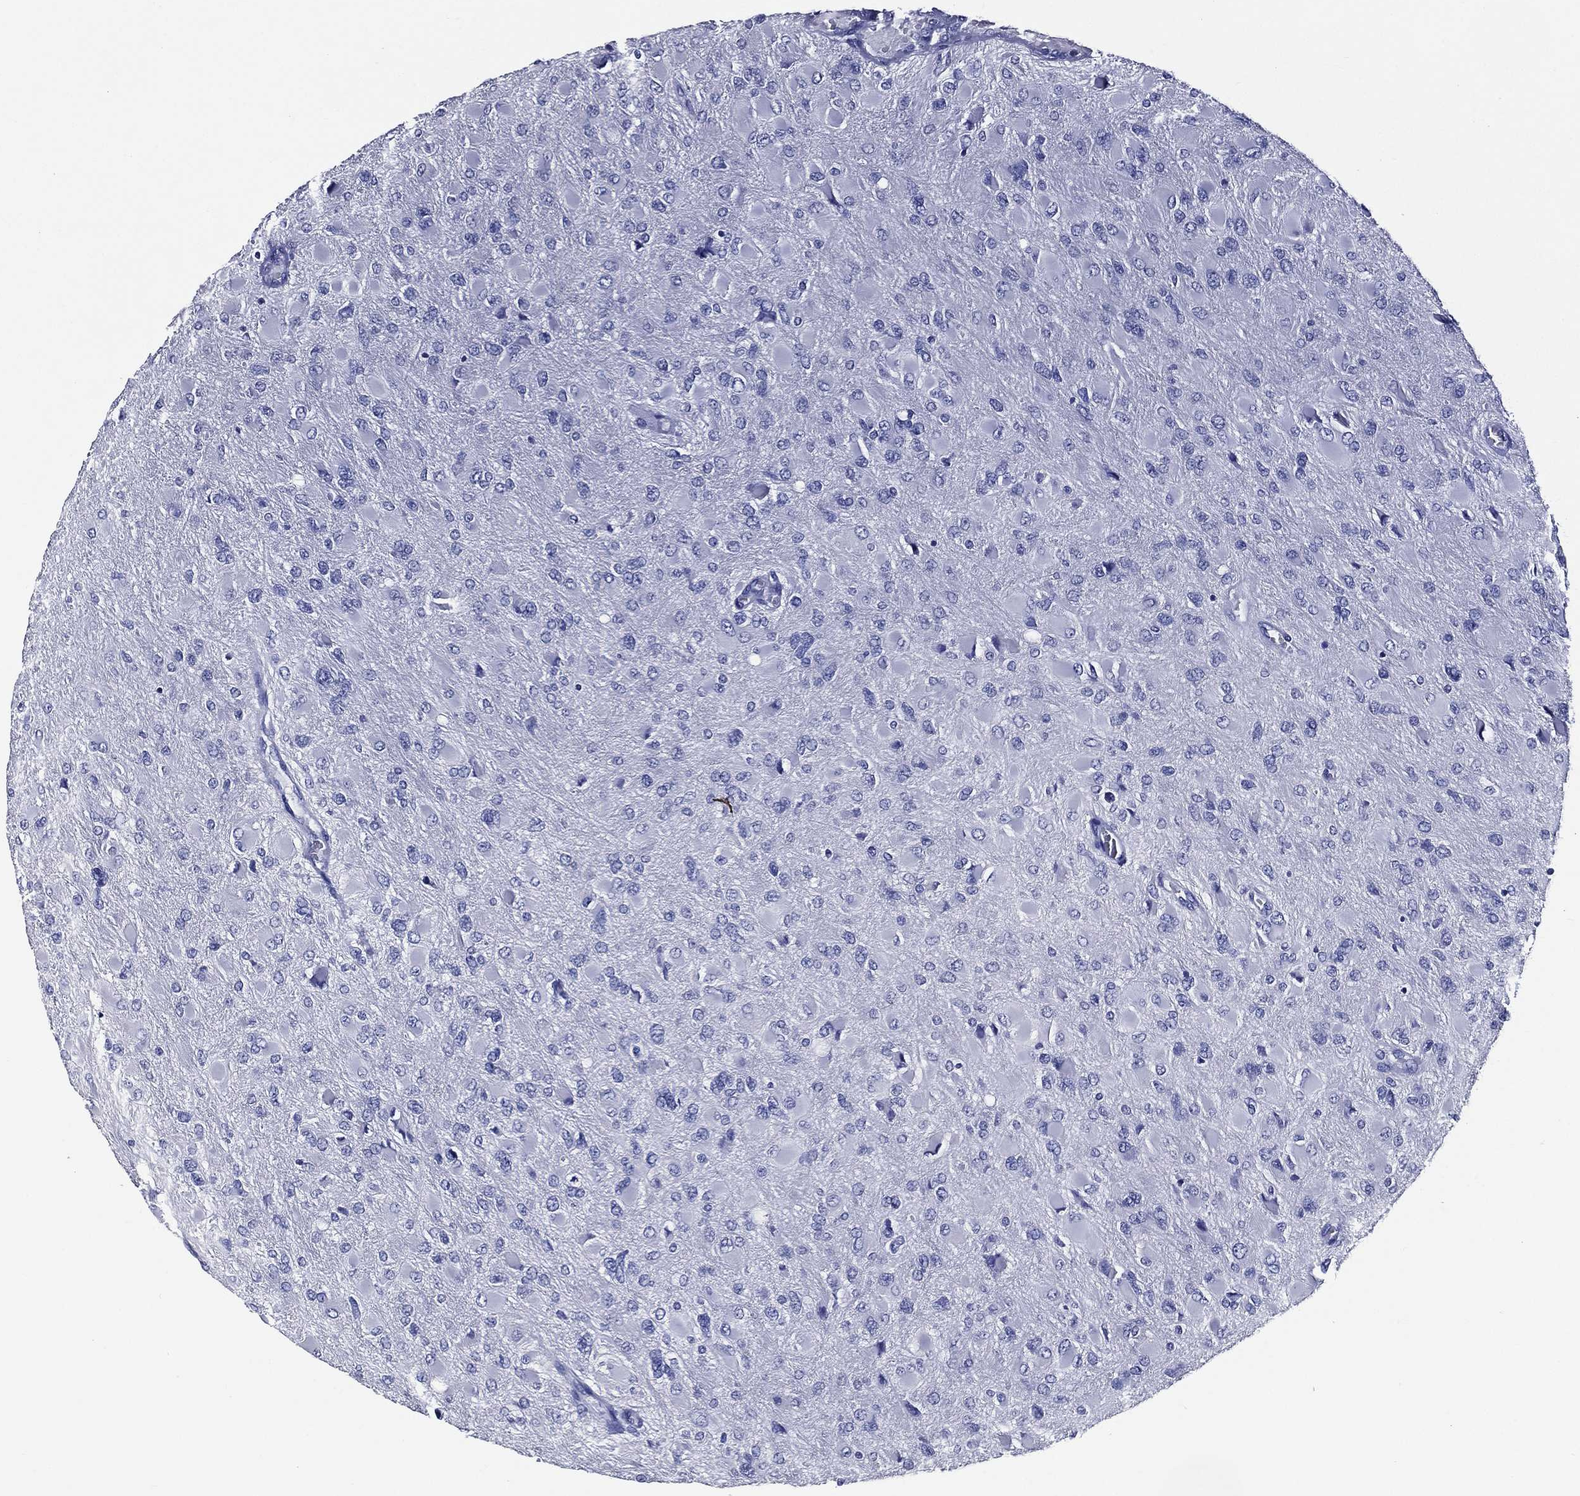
{"staining": {"intensity": "negative", "quantity": "none", "location": "none"}, "tissue": "glioma", "cell_type": "Tumor cells", "image_type": "cancer", "snomed": [{"axis": "morphology", "description": "Glioma, malignant, High grade"}, {"axis": "topography", "description": "Cerebral cortex"}], "caption": "The micrograph exhibits no significant expression in tumor cells of glioma.", "gene": "ACE2", "patient": {"sex": "female", "age": 36}}